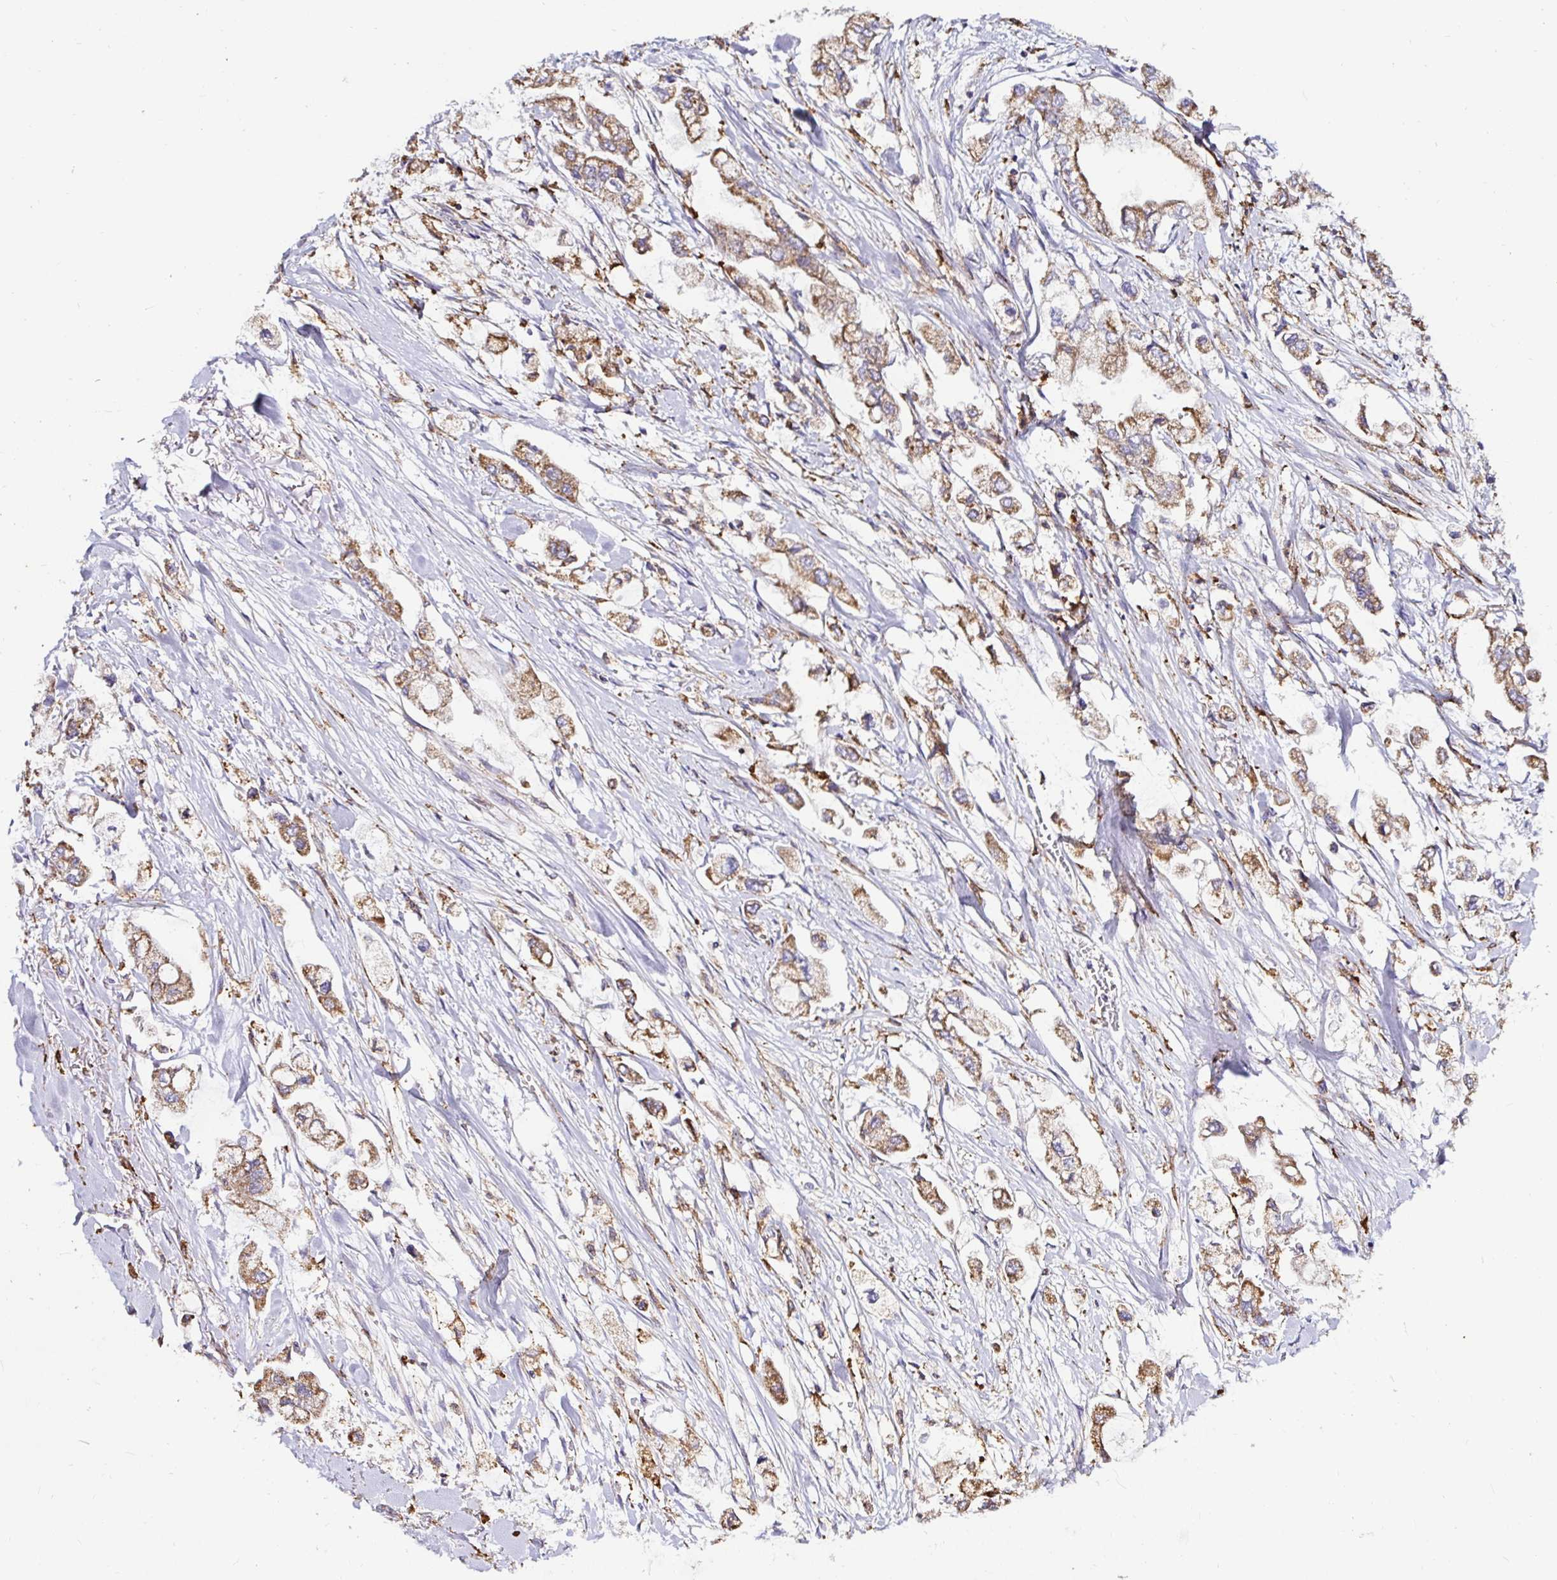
{"staining": {"intensity": "moderate", "quantity": ">75%", "location": "cytoplasmic/membranous"}, "tissue": "stomach cancer", "cell_type": "Tumor cells", "image_type": "cancer", "snomed": [{"axis": "morphology", "description": "Adenocarcinoma, NOS"}, {"axis": "topography", "description": "Stomach"}], "caption": "IHC photomicrograph of neoplastic tissue: human stomach cancer stained using IHC displays medium levels of moderate protein expression localized specifically in the cytoplasmic/membranous of tumor cells, appearing as a cytoplasmic/membranous brown color.", "gene": "MSR1", "patient": {"sex": "male", "age": 62}}